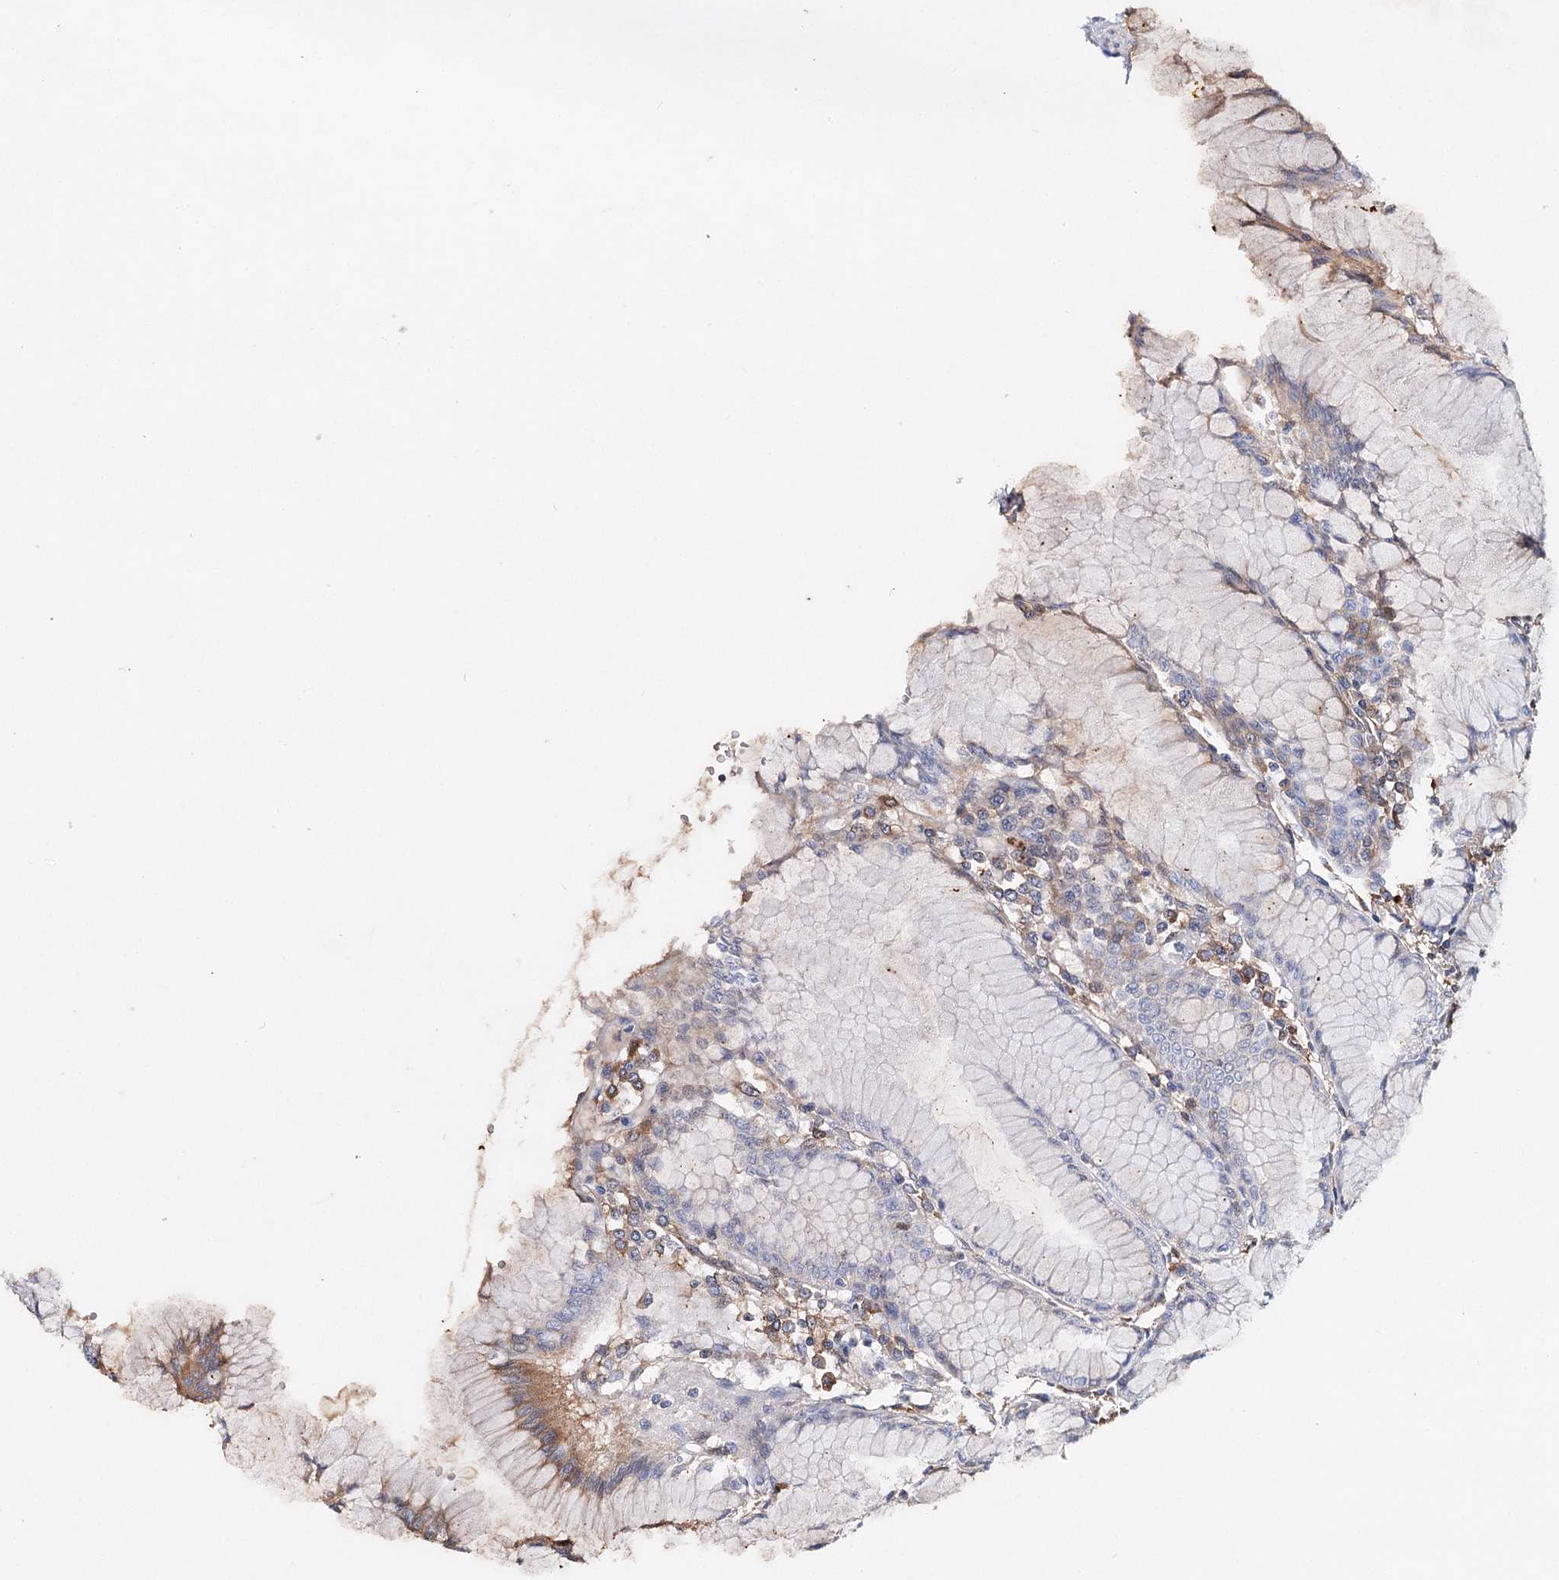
{"staining": {"intensity": "moderate", "quantity": "<25%", "location": "cytoplasmic/membranous"}, "tissue": "stomach", "cell_type": "Glandular cells", "image_type": "normal", "snomed": [{"axis": "morphology", "description": "Normal tissue, NOS"}, {"axis": "topography", "description": "Stomach"}], "caption": "About <25% of glandular cells in benign human stomach reveal moderate cytoplasmic/membranous protein staining as visualized by brown immunohistochemical staining.", "gene": "CFAP46", "patient": {"sex": "female", "age": 57}}